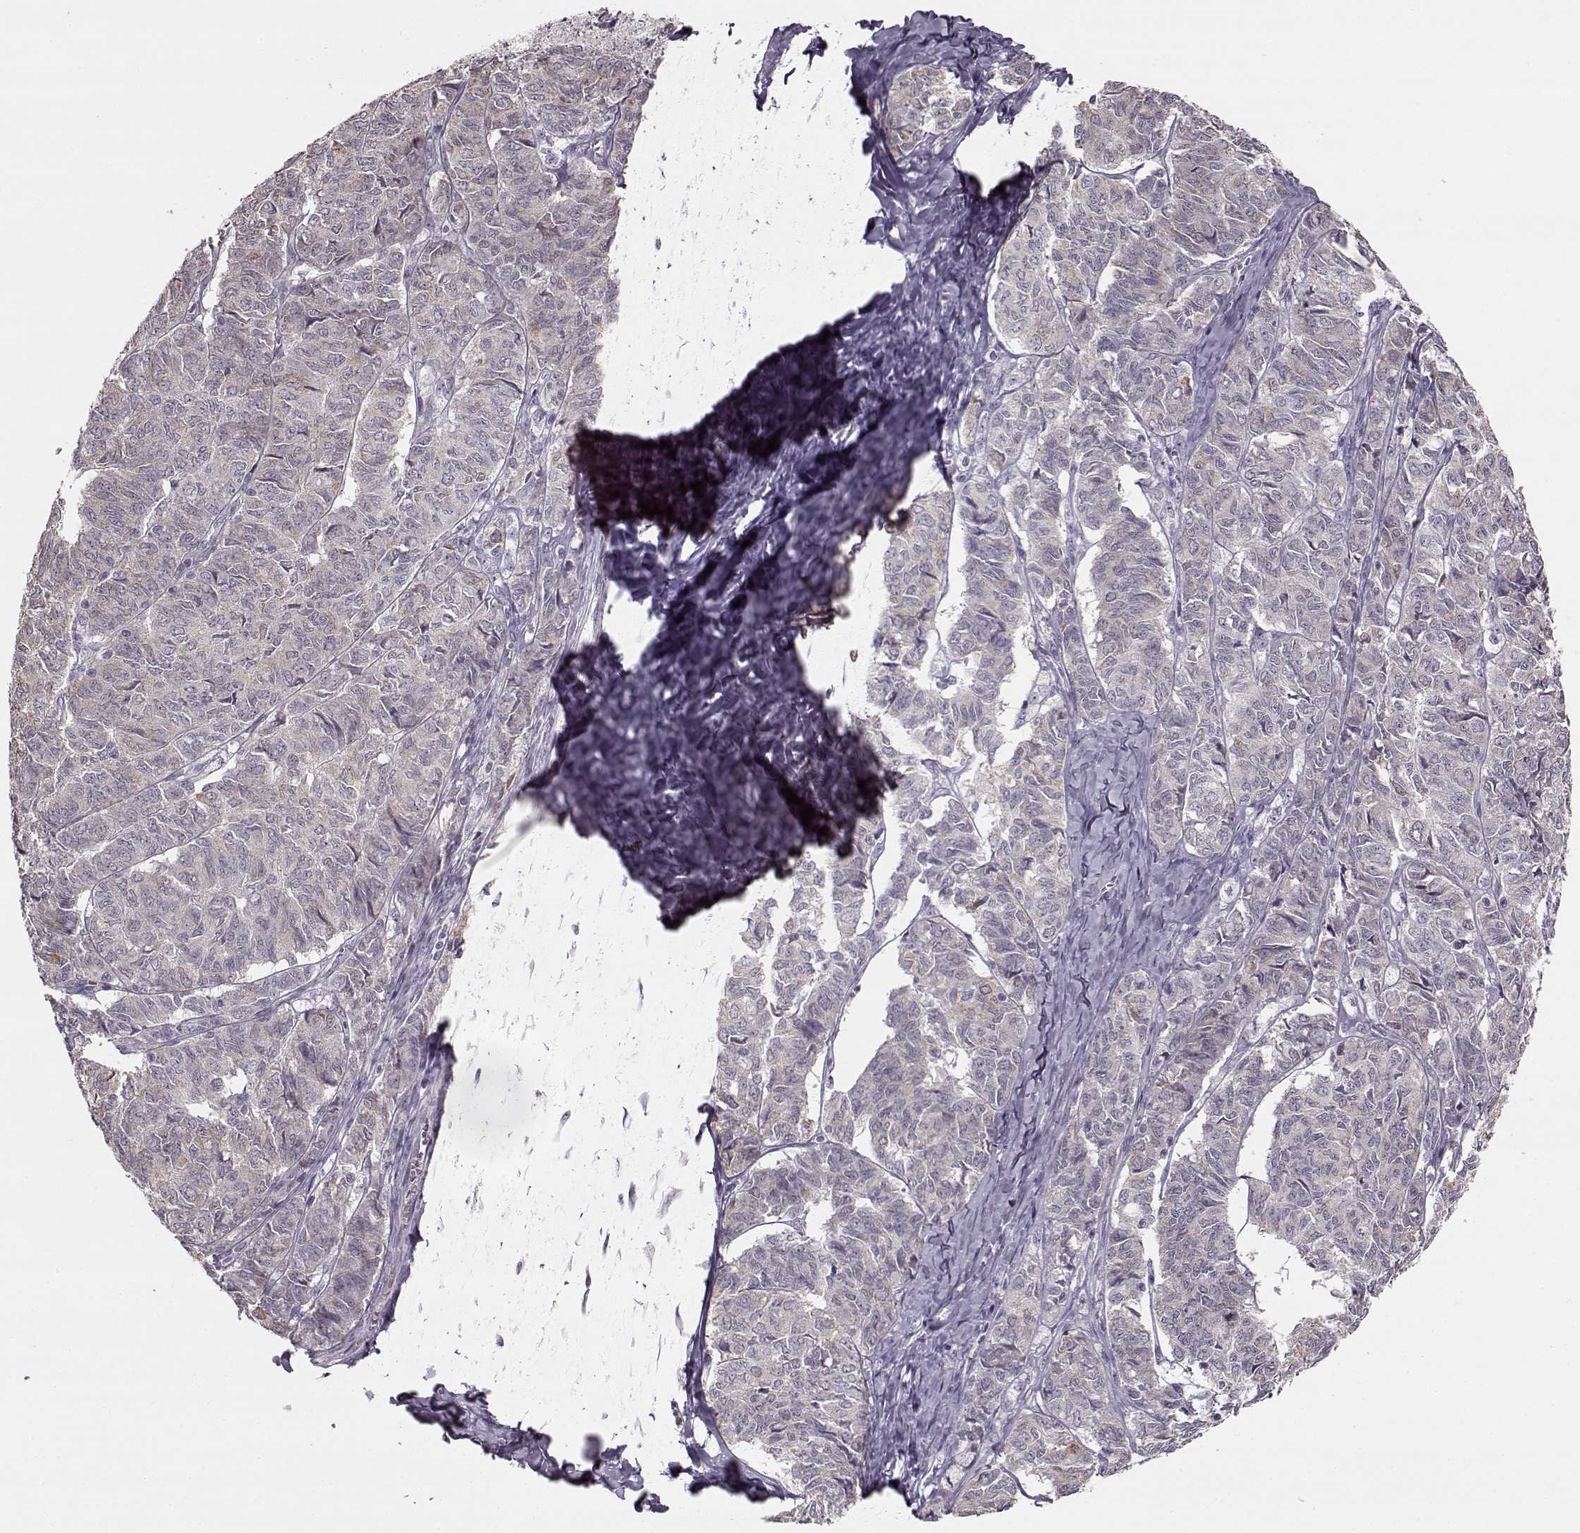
{"staining": {"intensity": "negative", "quantity": "none", "location": "none"}, "tissue": "ovarian cancer", "cell_type": "Tumor cells", "image_type": "cancer", "snomed": [{"axis": "morphology", "description": "Carcinoma, endometroid"}, {"axis": "topography", "description": "Ovary"}], "caption": "Immunohistochemical staining of endometroid carcinoma (ovarian) shows no significant positivity in tumor cells.", "gene": "MAP6D1", "patient": {"sex": "female", "age": 80}}